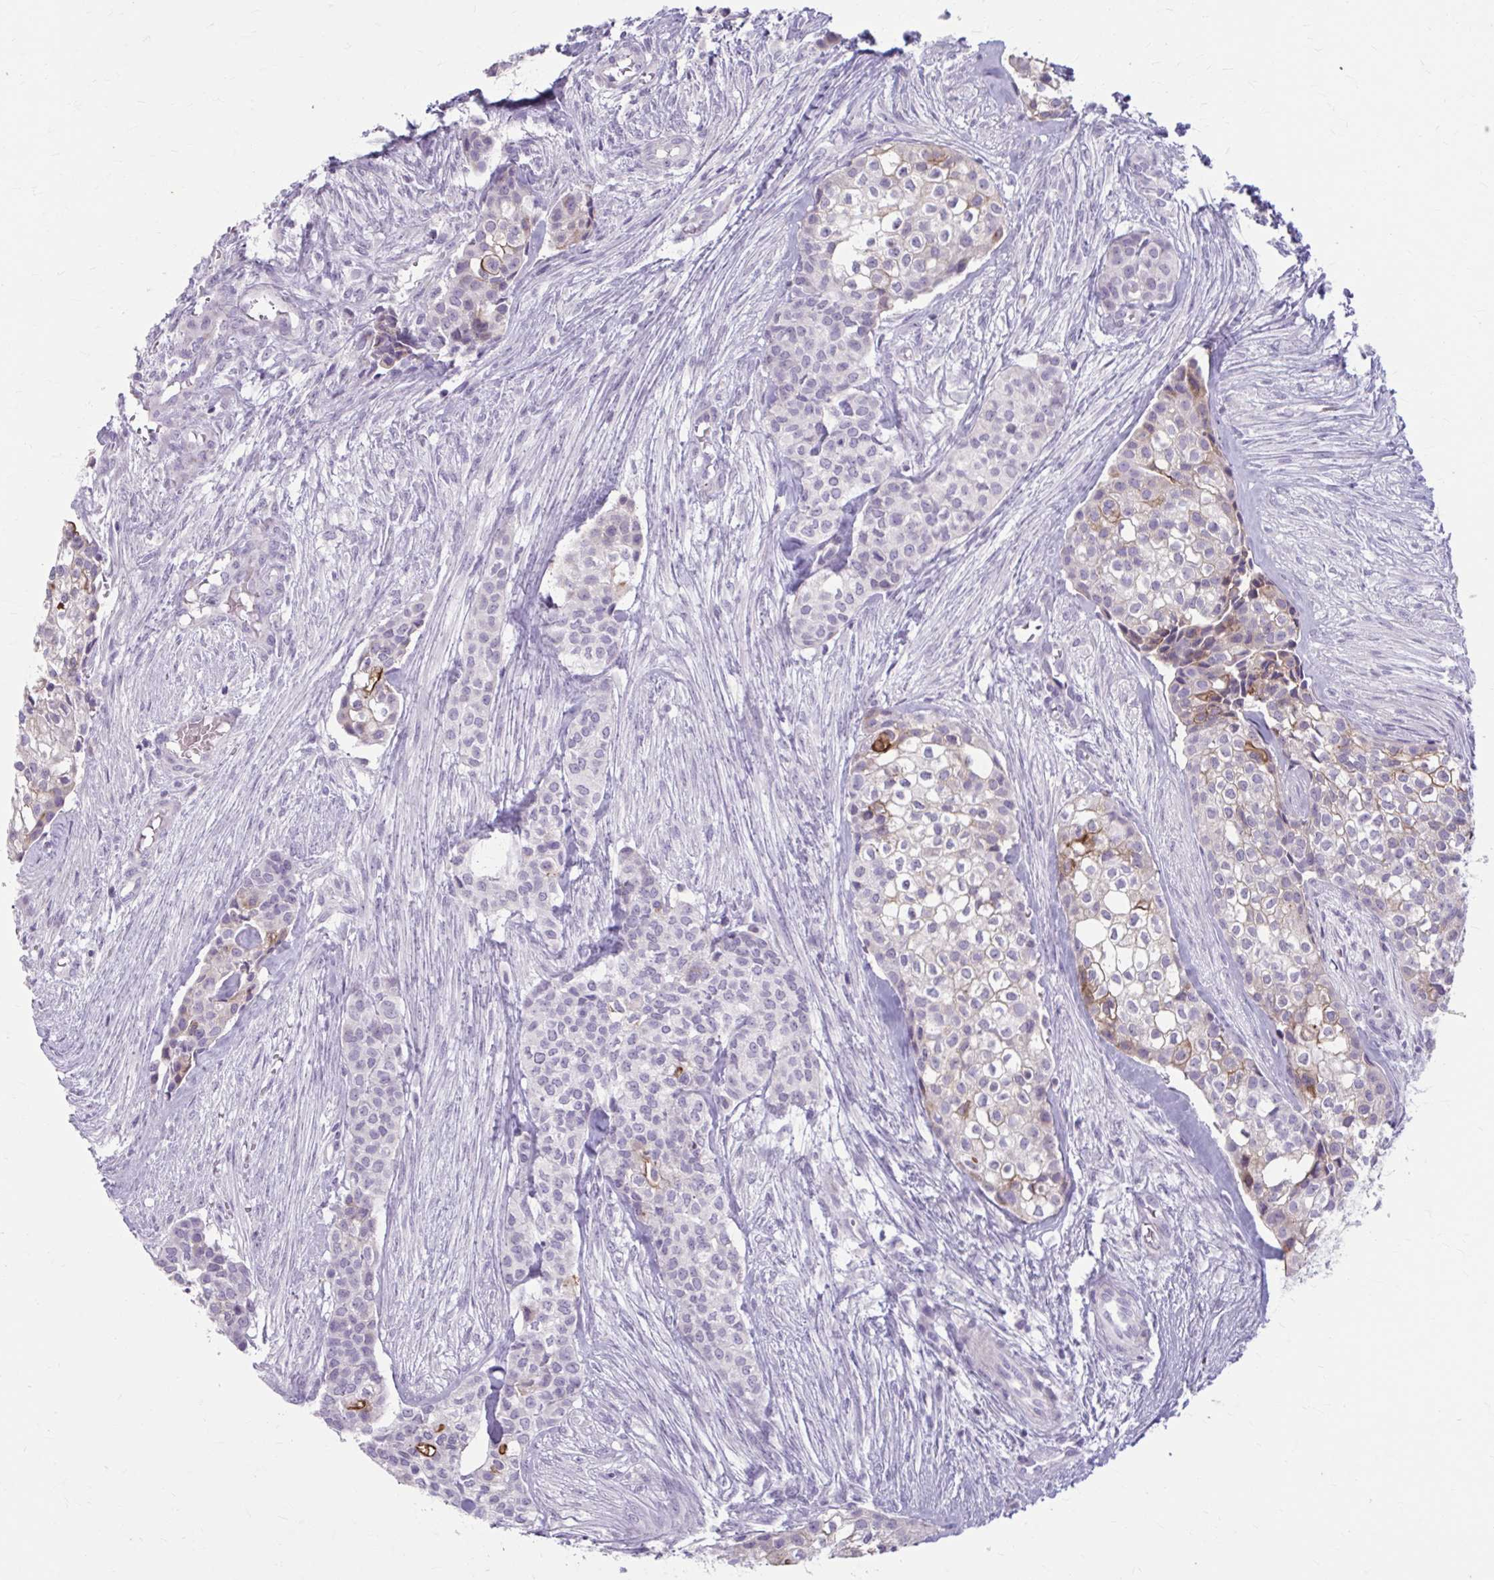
{"staining": {"intensity": "moderate", "quantity": "<25%", "location": "cytoplasmic/membranous"}, "tissue": "head and neck cancer", "cell_type": "Tumor cells", "image_type": "cancer", "snomed": [{"axis": "morphology", "description": "Adenocarcinoma, NOS"}, {"axis": "topography", "description": "Head-Neck"}], "caption": "Immunohistochemistry of head and neck cancer displays low levels of moderate cytoplasmic/membranous positivity in about <25% of tumor cells.", "gene": "MSMO1", "patient": {"sex": "male", "age": 81}}